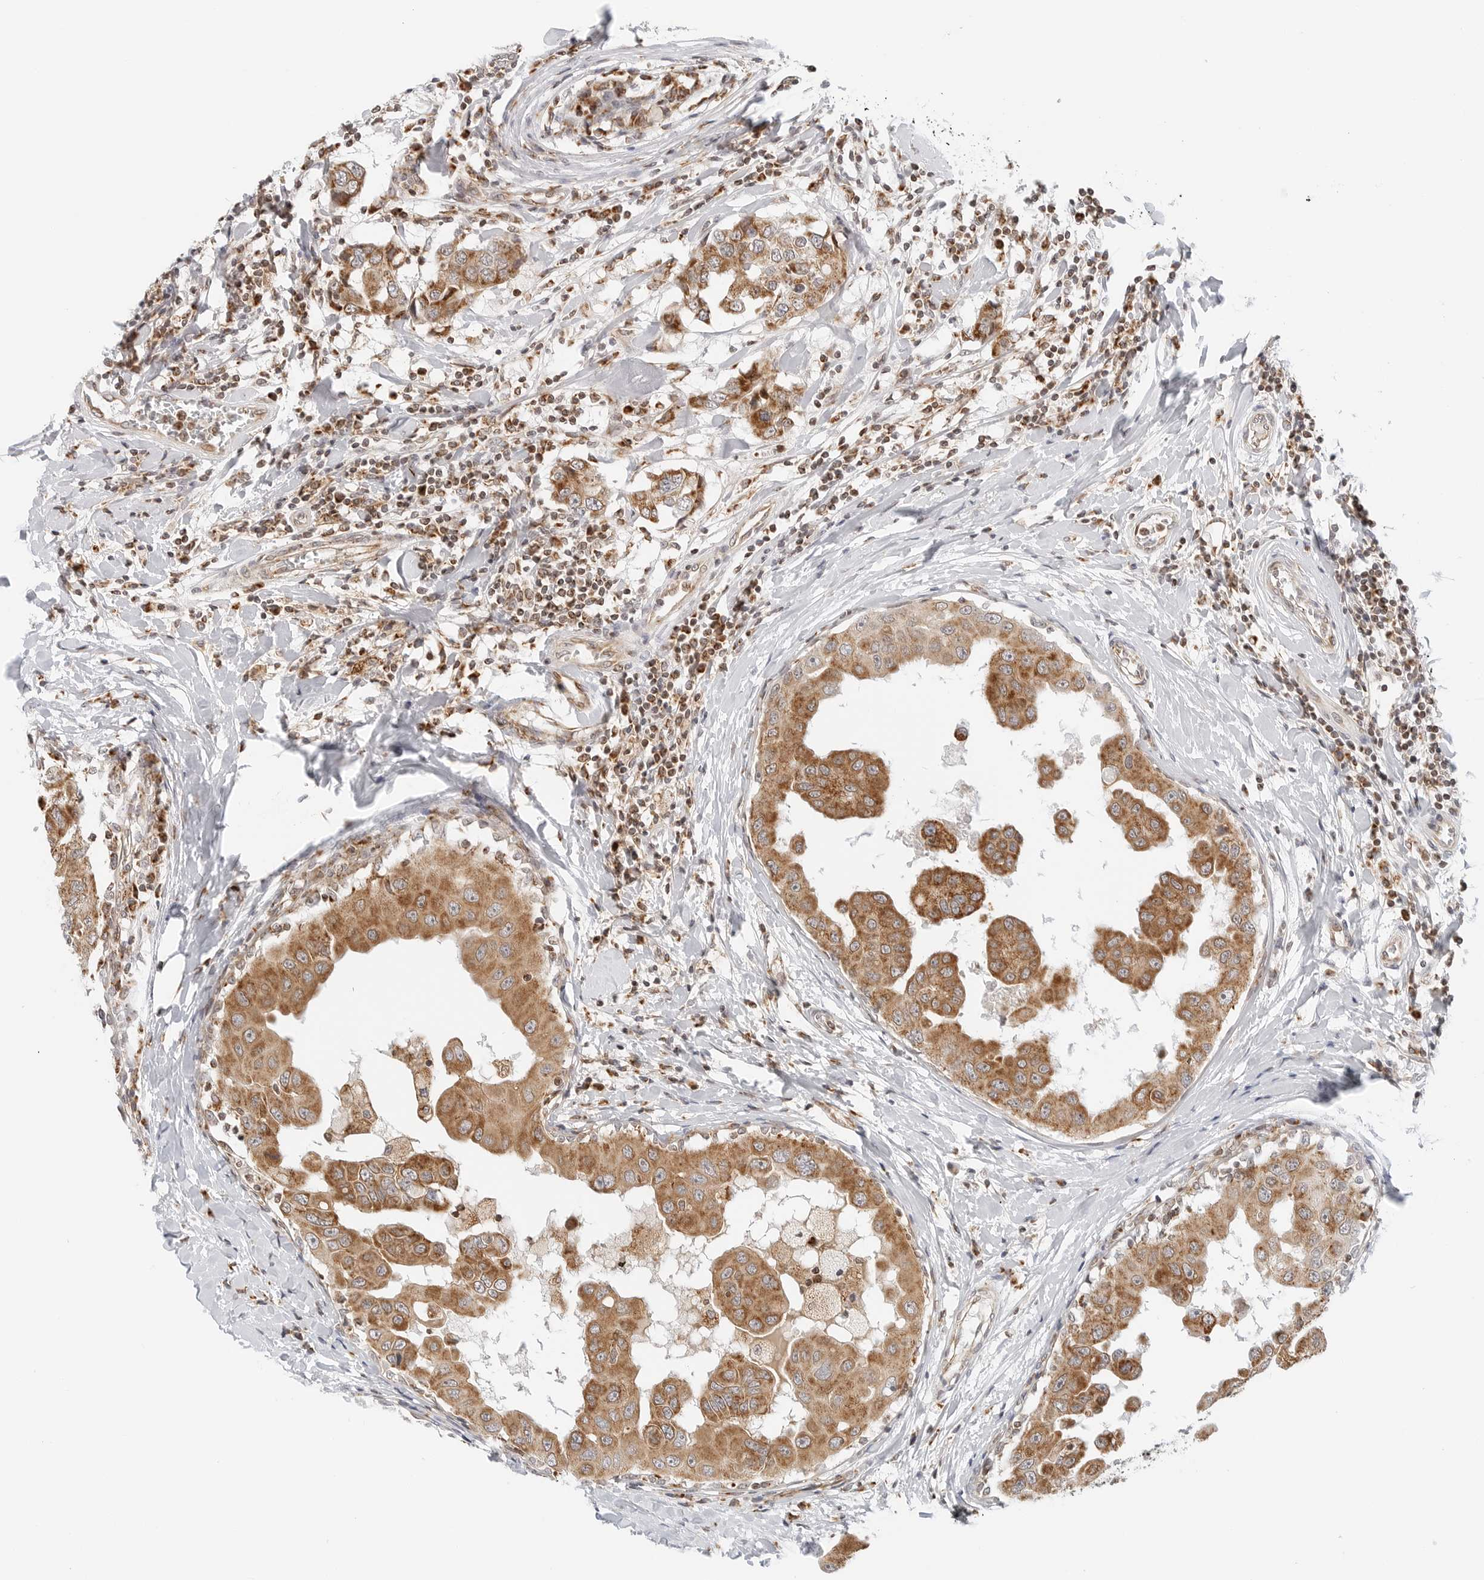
{"staining": {"intensity": "moderate", "quantity": ">75%", "location": "cytoplasmic/membranous"}, "tissue": "breast cancer", "cell_type": "Tumor cells", "image_type": "cancer", "snomed": [{"axis": "morphology", "description": "Duct carcinoma"}, {"axis": "topography", "description": "Breast"}], "caption": "A photomicrograph showing moderate cytoplasmic/membranous expression in approximately >75% of tumor cells in breast cancer, as visualized by brown immunohistochemical staining.", "gene": "DYRK4", "patient": {"sex": "female", "age": 27}}